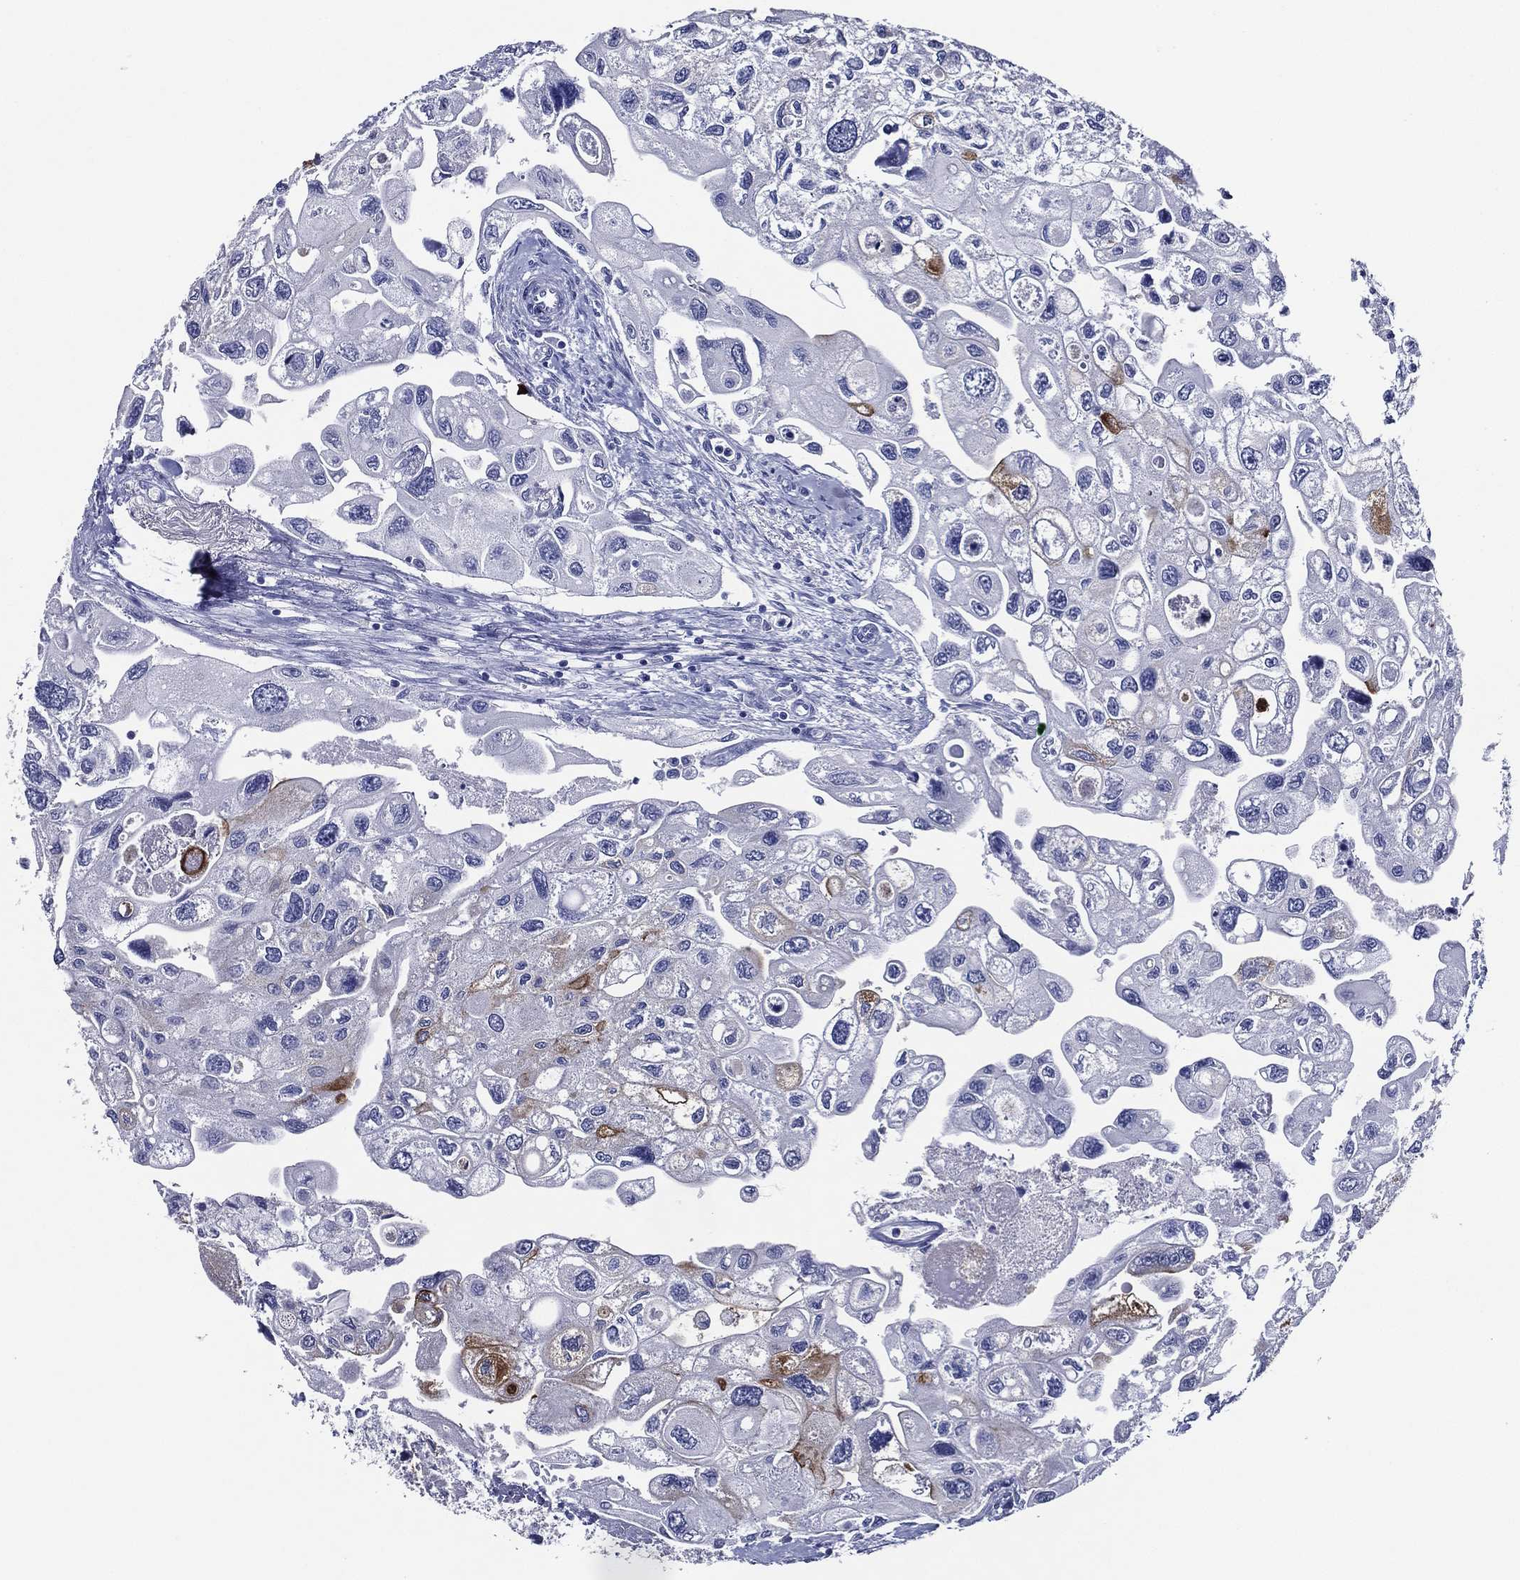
{"staining": {"intensity": "moderate", "quantity": "<25%", "location": "cytoplasmic/membranous"}, "tissue": "urothelial cancer", "cell_type": "Tumor cells", "image_type": "cancer", "snomed": [{"axis": "morphology", "description": "Urothelial carcinoma, High grade"}, {"axis": "topography", "description": "Urinary bladder"}], "caption": "Protein expression analysis of human urothelial carcinoma (high-grade) reveals moderate cytoplasmic/membranous expression in about <25% of tumor cells.", "gene": "ACE2", "patient": {"sex": "male", "age": 59}}